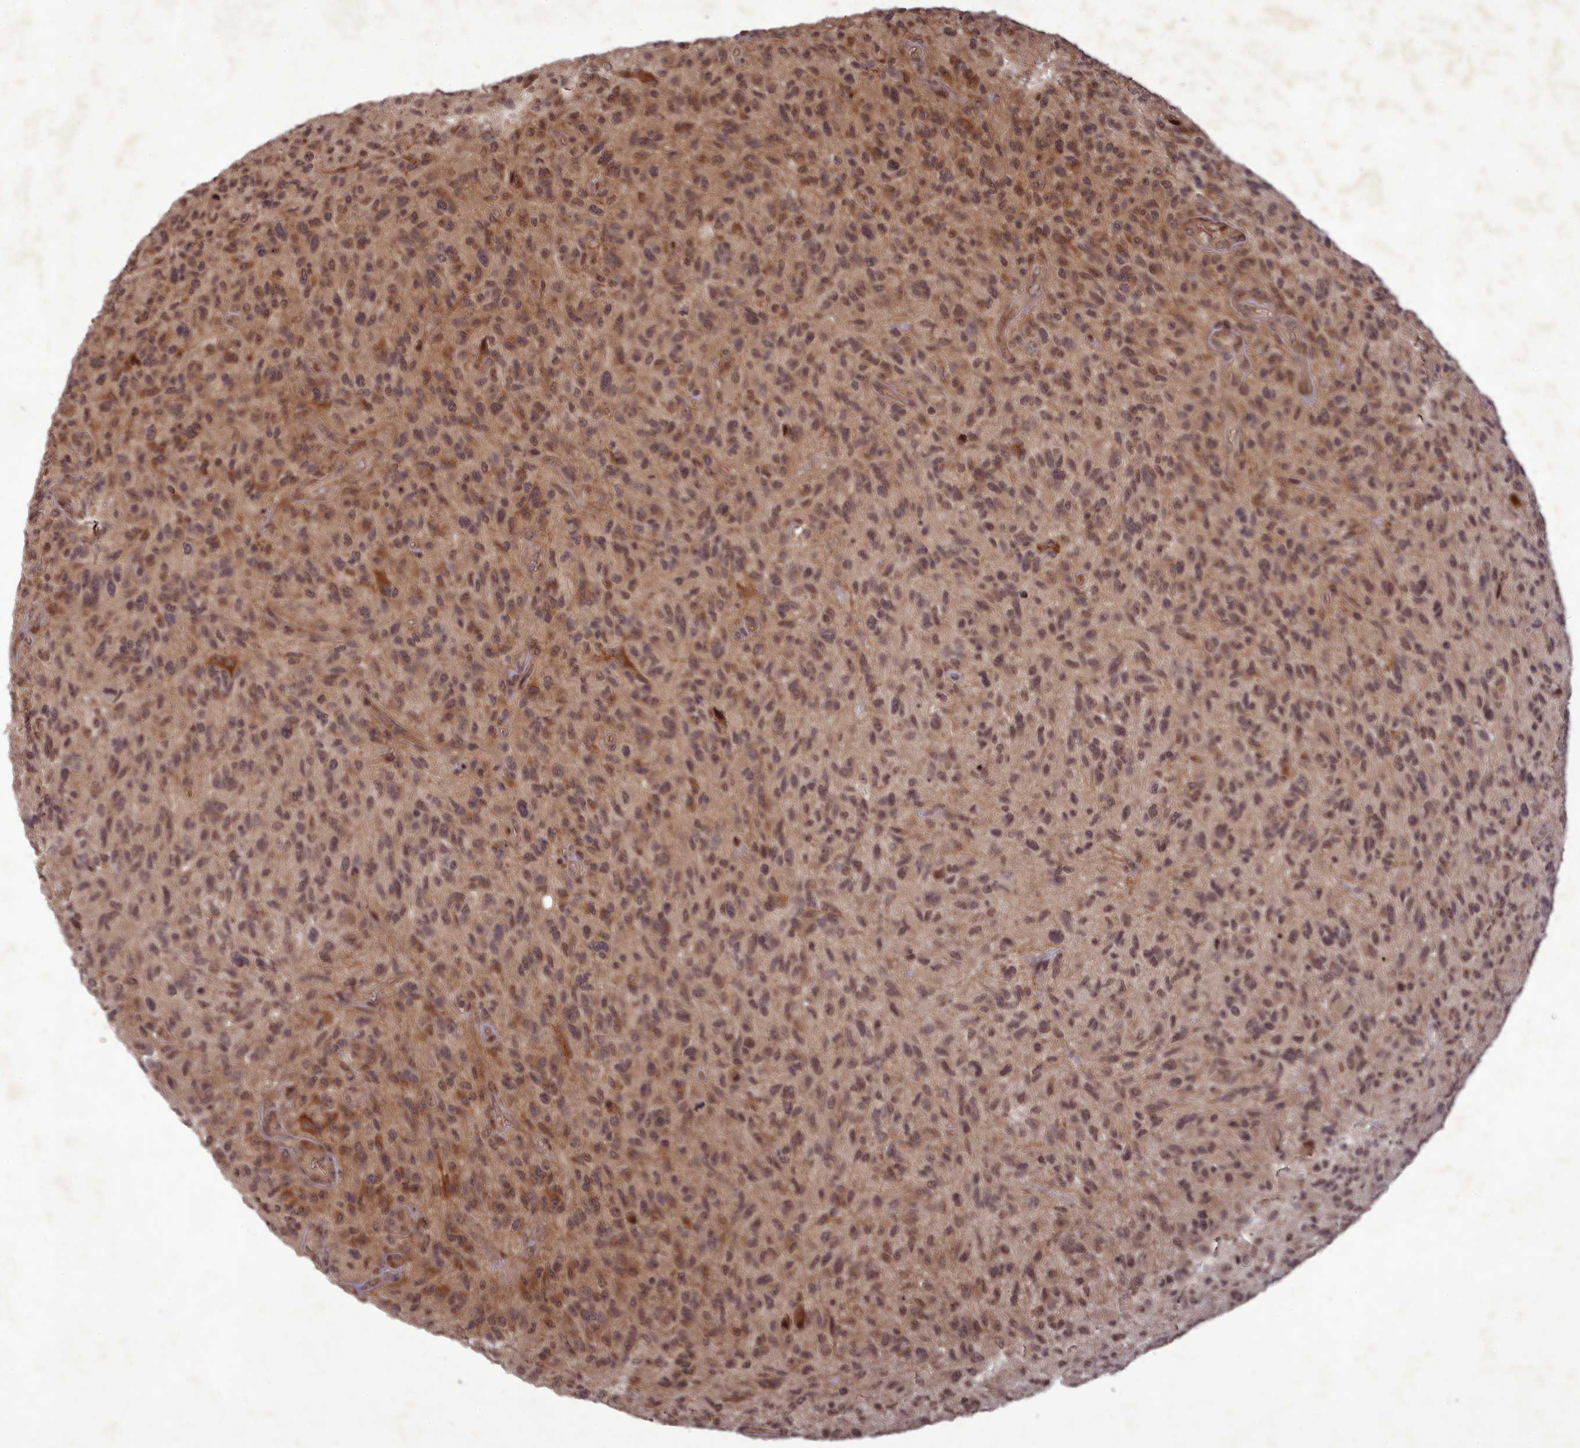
{"staining": {"intensity": "moderate", "quantity": ">75%", "location": "cytoplasmic/membranous,nuclear"}, "tissue": "glioma", "cell_type": "Tumor cells", "image_type": "cancer", "snomed": [{"axis": "morphology", "description": "Glioma, malignant, High grade"}, {"axis": "topography", "description": "Brain"}], "caption": "IHC photomicrograph of neoplastic tissue: human malignant glioma (high-grade) stained using IHC demonstrates medium levels of moderate protein expression localized specifically in the cytoplasmic/membranous and nuclear of tumor cells, appearing as a cytoplasmic/membranous and nuclear brown color.", "gene": "SRMS", "patient": {"sex": "male", "age": 47}}